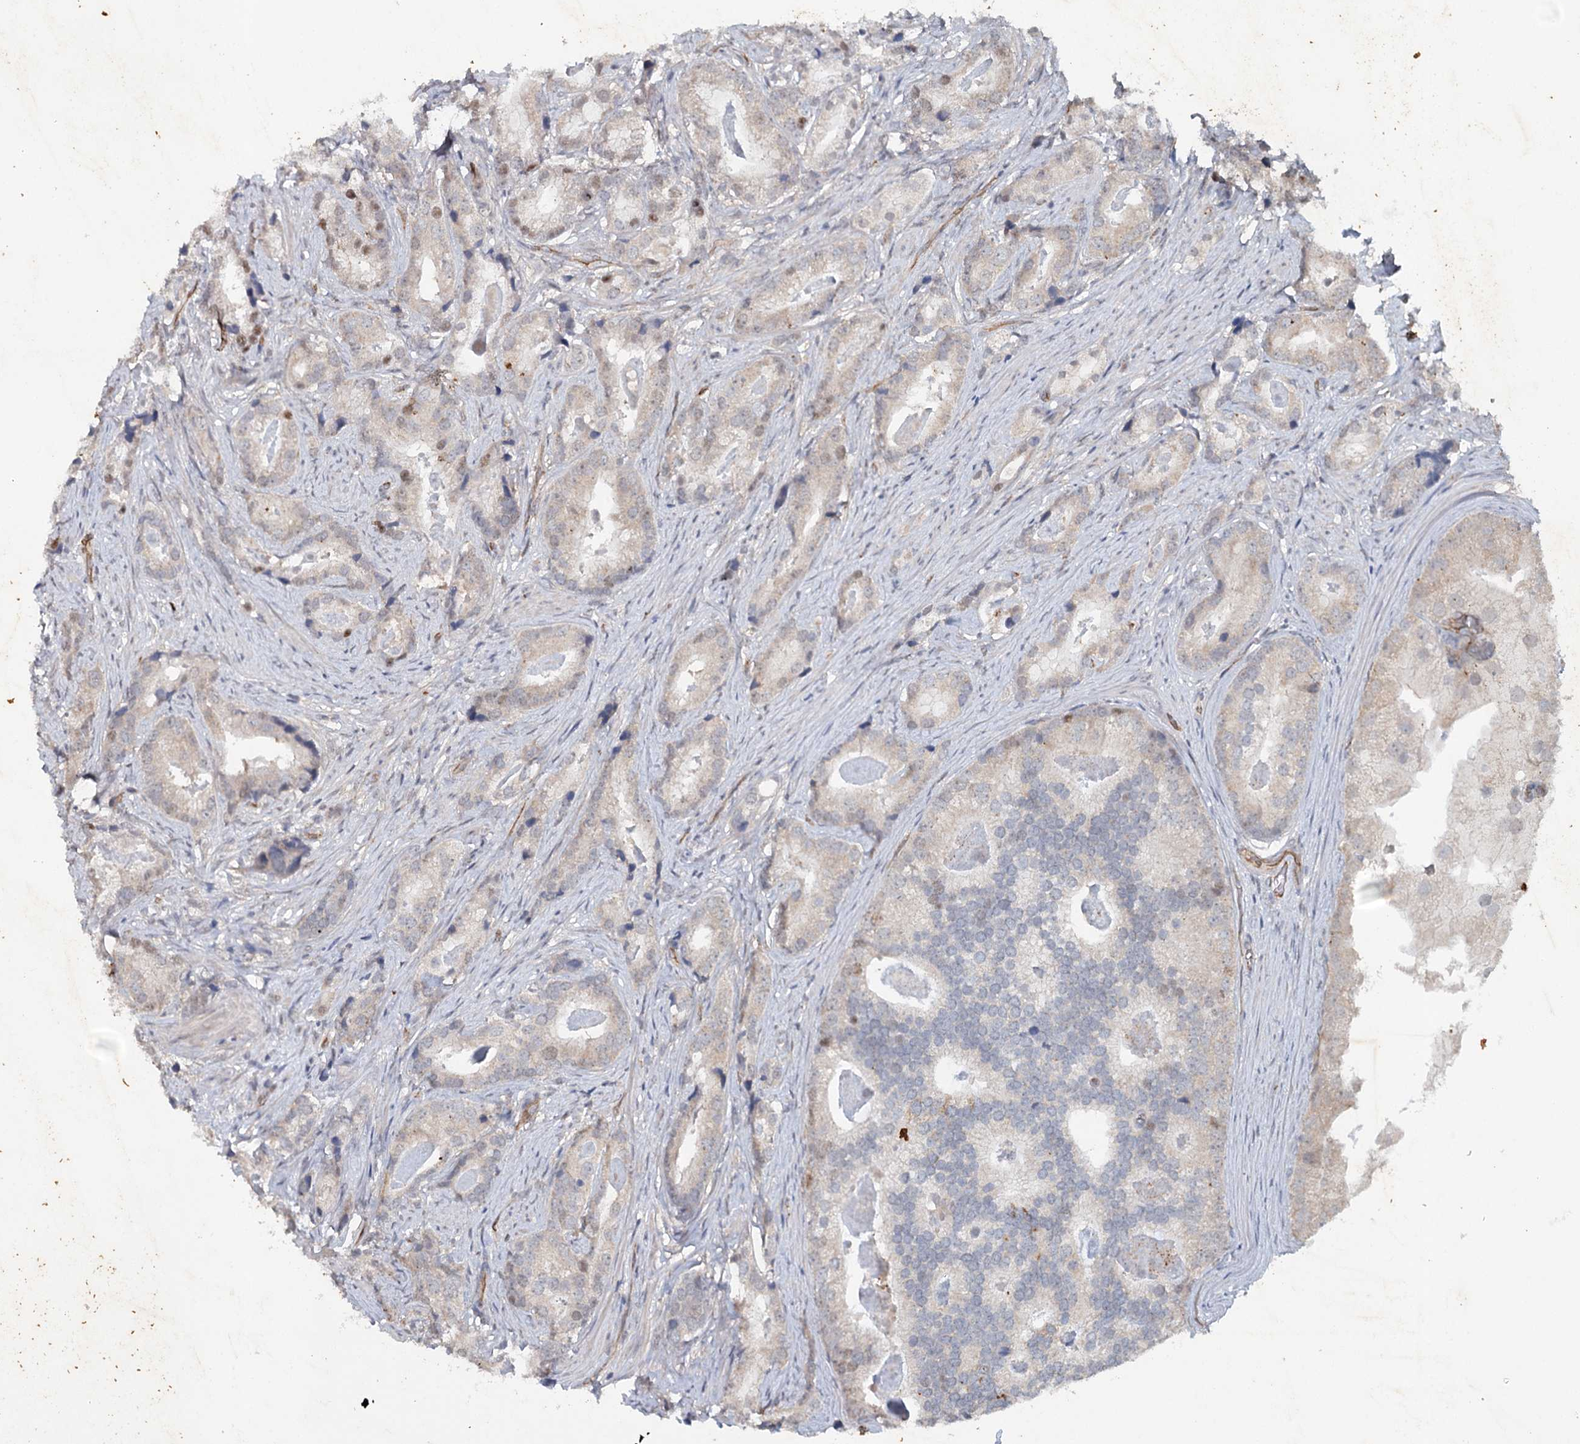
{"staining": {"intensity": "weak", "quantity": "<25%", "location": "nuclear"}, "tissue": "prostate cancer", "cell_type": "Tumor cells", "image_type": "cancer", "snomed": [{"axis": "morphology", "description": "Adenocarcinoma, Low grade"}, {"axis": "topography", "description": "Prostate"}], "caption": "Micrograph shows no protein positivity in tumor cells of prostate cancer (low-grade adenocarcinoma) tissue.", "gene": "SYNPO", "patient": {"sex": "male", "age": 71}}